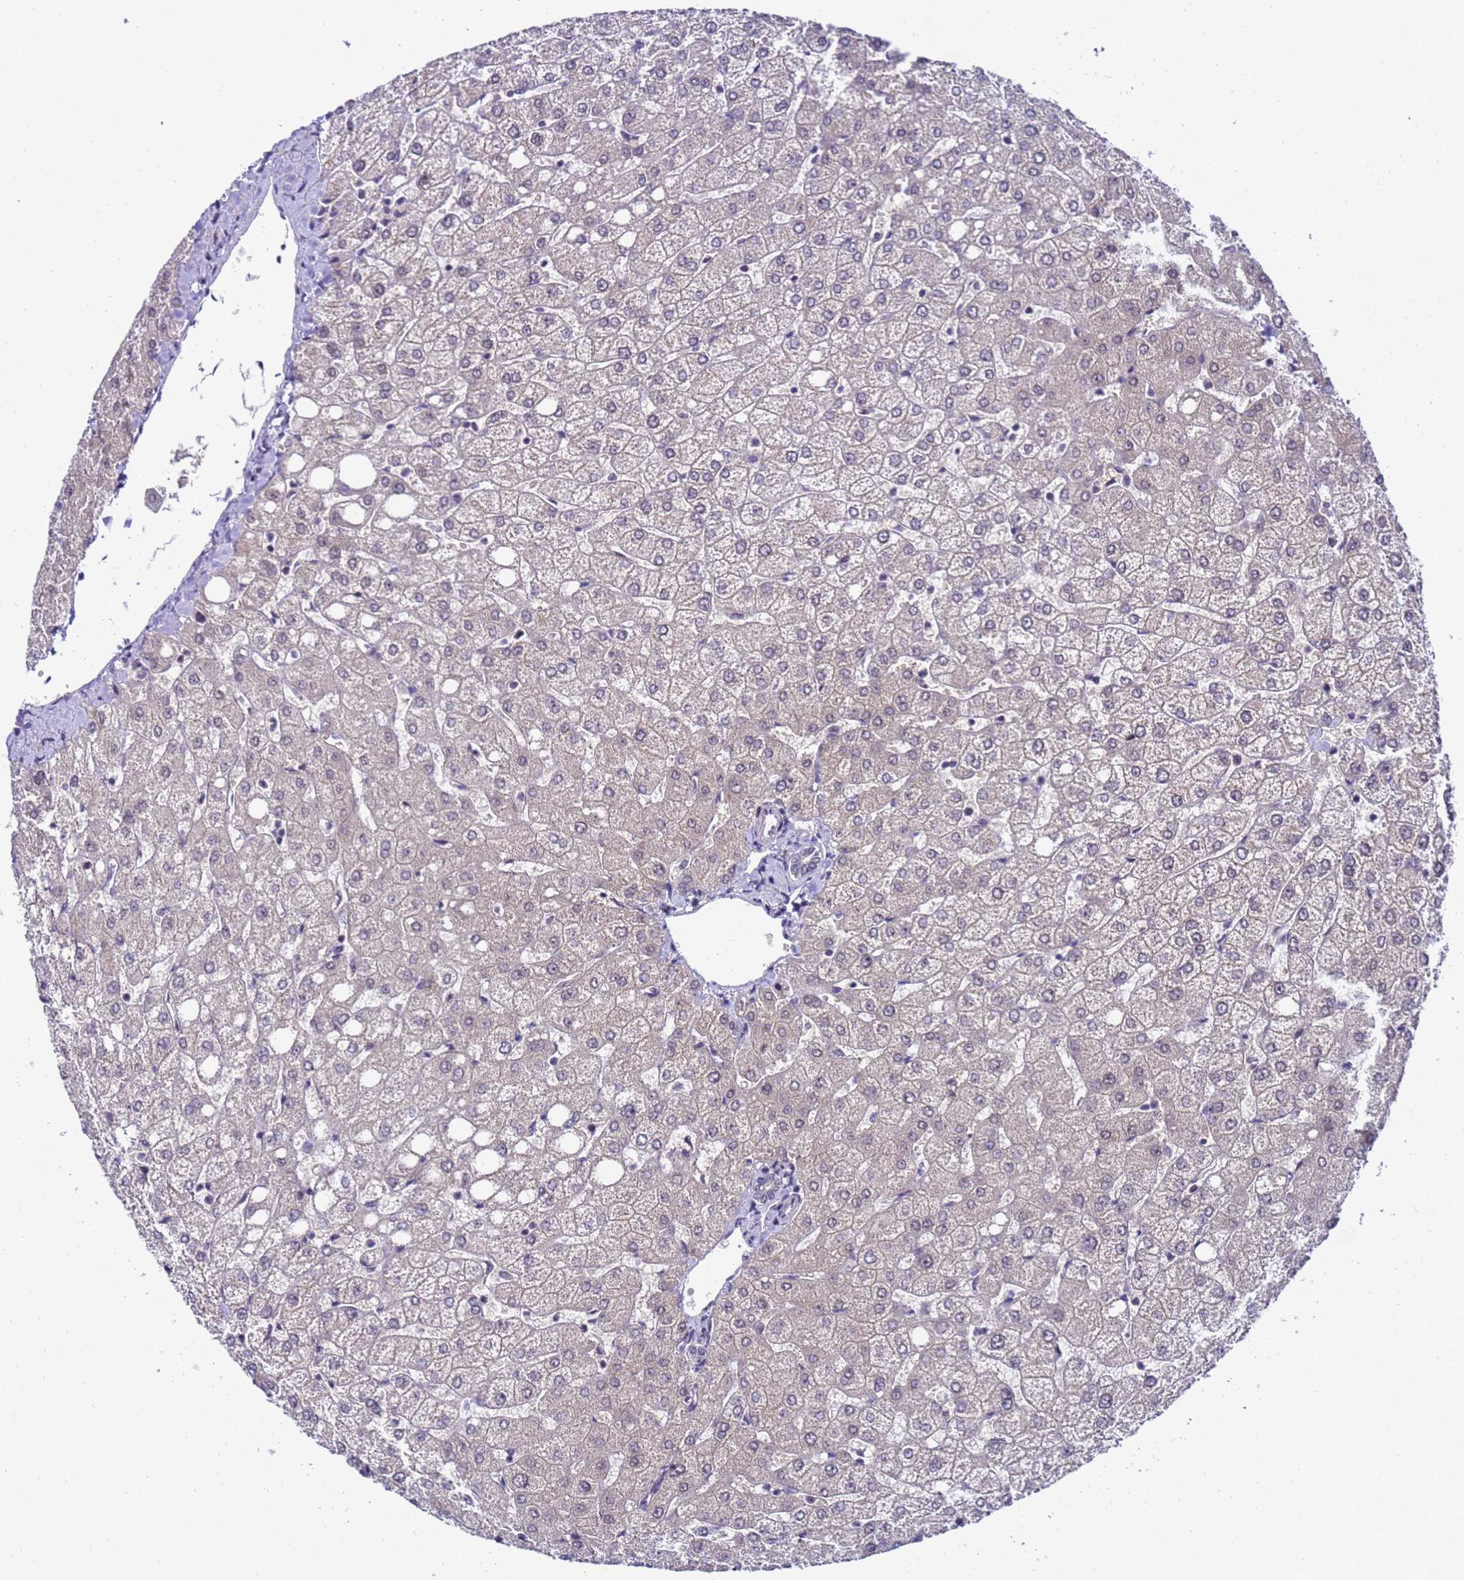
{"staining": {"intensity": "negative", "quantity": "none", "location": "none"}, "tissue": "liver", "cell_type": "Cholangiocytes", "image_type": "normal", "snomed": [{"axis": "morphology", "description": "Normal tissue, NOS"}, {"axis": "topography", "description": "Liver"}], "caption": "The micrograph shows no significant staining in cholangiocytes of liver.", "gene": "C19orf47", "patient": {"sex": "female", "age": 54}}